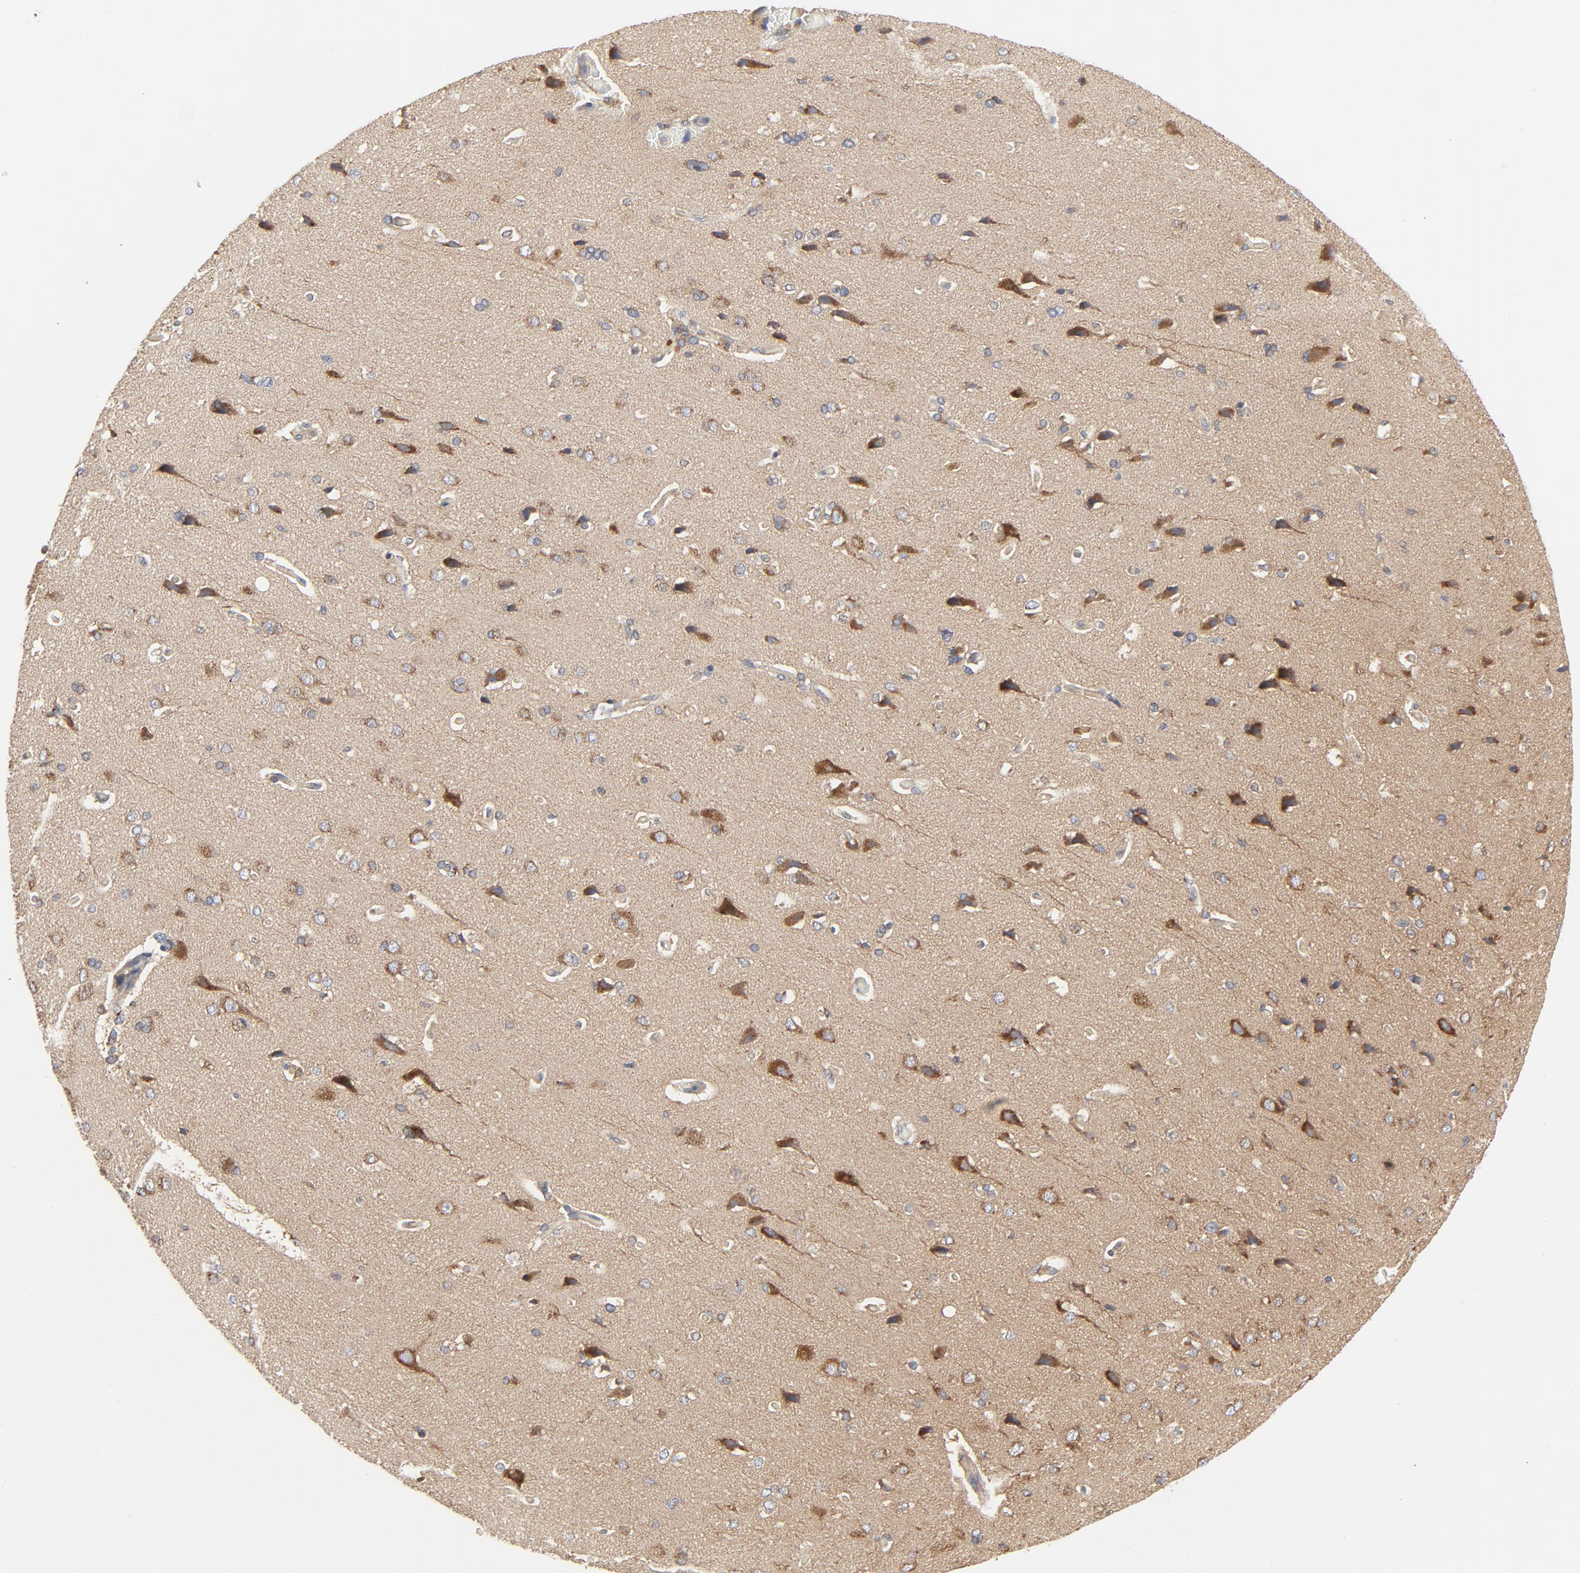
{"staining": {"intensity": "weak", "quantity": "25%-75%", "location": "cytoplasmic/membranous"}, "tissue": "cerebral cortex", "cell_type": "Endothelial cells", "image_type": "normal", "snomed": [{"axis": "morphology", "description": "Normal tissue, NOS"}, {"axis": "topography", "description": "Cerebral cortex"}], "caption": "Endothelial cells display weak cytoplasmic/membranous staining in approximately 25%-75% of cells in normal cerebral cortex. (IHC, brightfield microscopy, high magnification).", "gene": "RABEP1", "patient": {"sex": "male", "age": 62}}